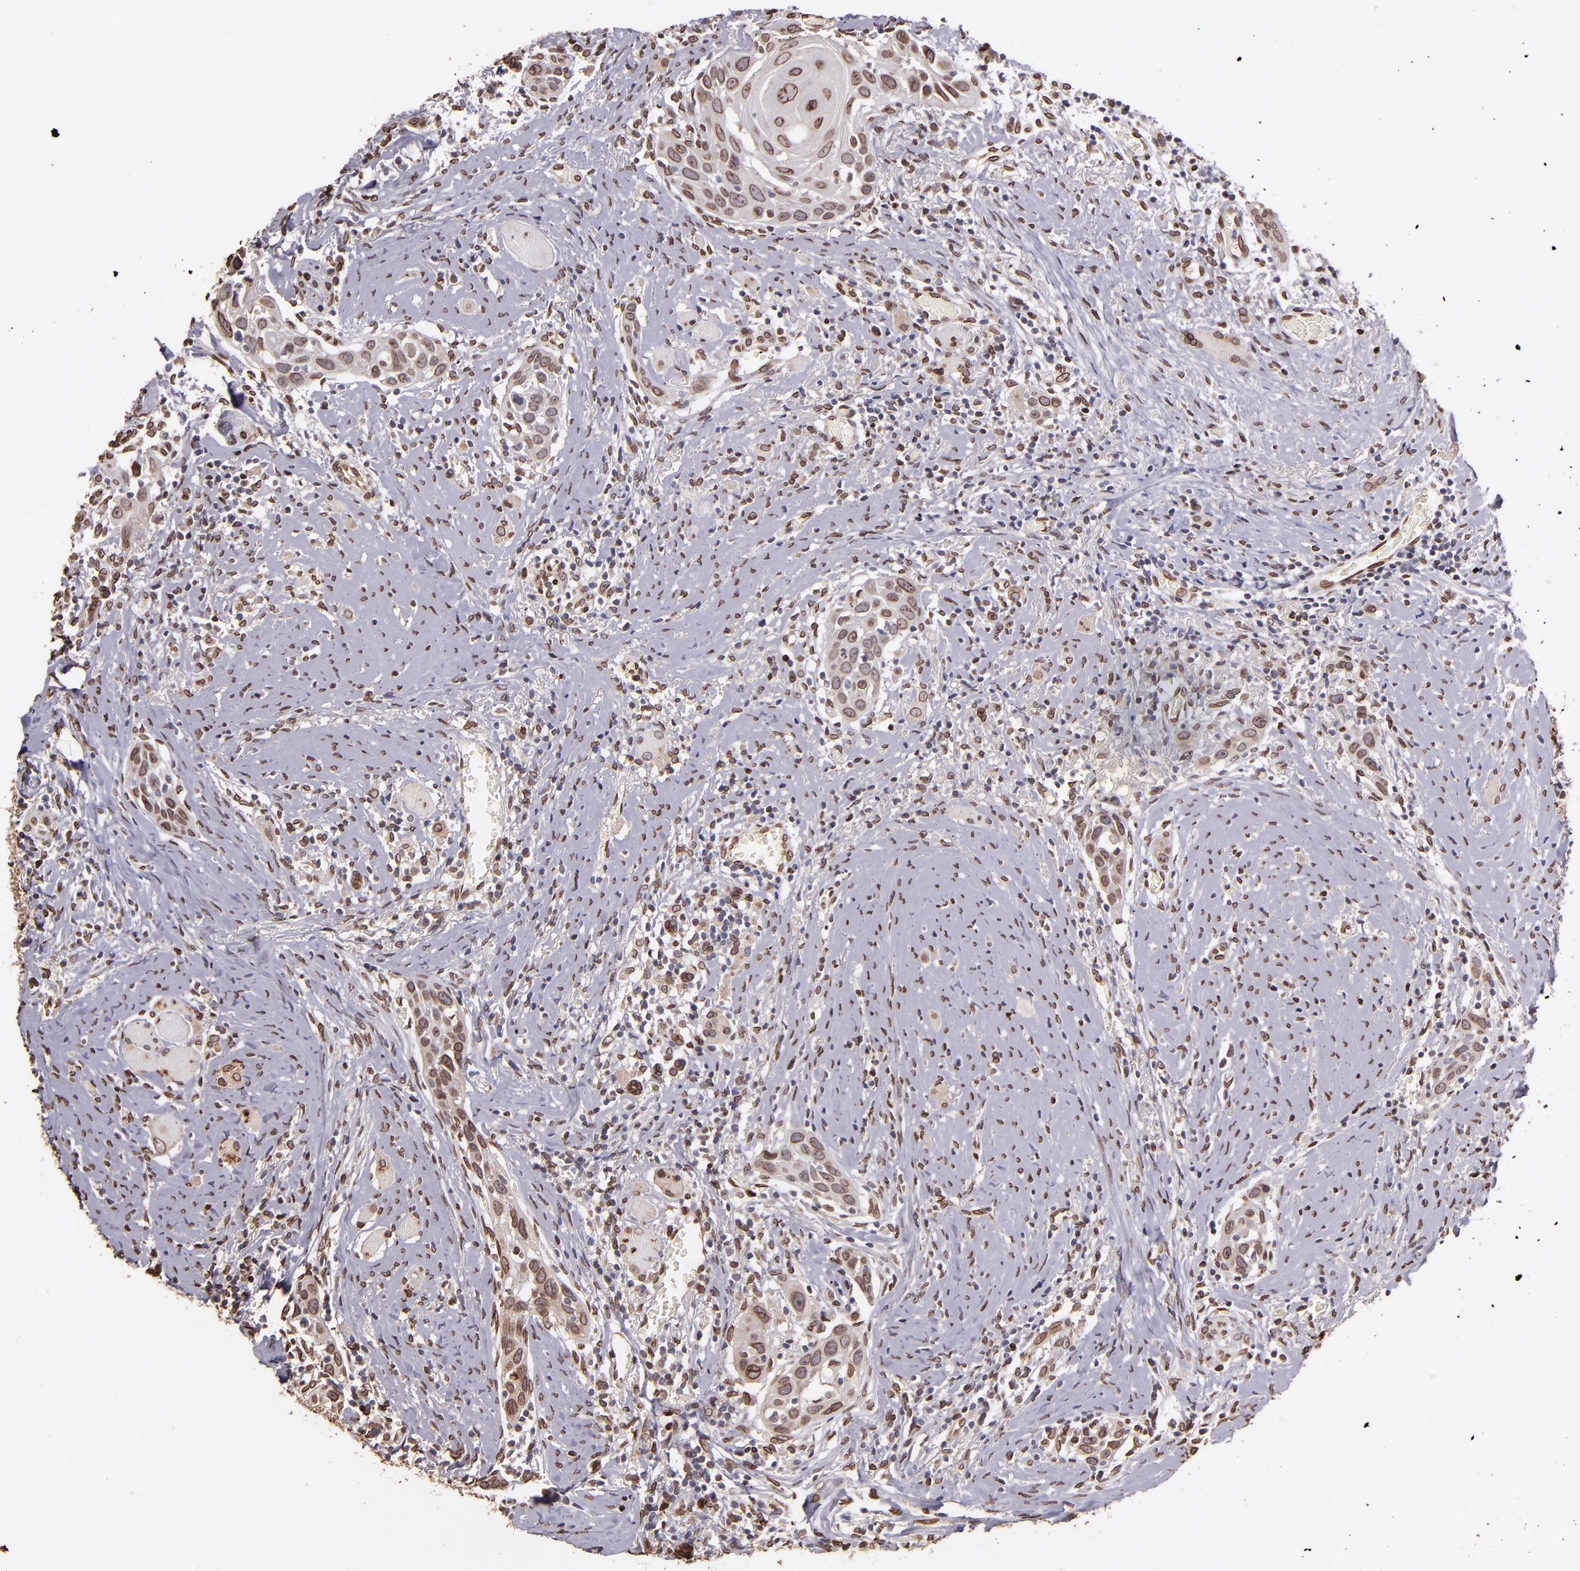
{"staining": {"intensity": "weak", "quantity": ">75%", "location": "cytoplasmic/membranous,nuclear"}, "tissue": "head and neck cancer", "cell_type": "Tumor cells", "image_type": "cancer", "snomed": [{"axis": "morphology", "description": "Squamous cell carcinoma, NOS"}, {"axis": "topography", "description": "Oral tissue"}, {"axis": "topography", "description": "Head-Neck"}], "caption": "Protein expression analysis of squamous cell carcinoma (head and neck) exhibits weak cytoplasmic/membranous and nuclear positivity in approximately >75% of tumor cells.", "gene": "PUM3", "patient": {"sex": "female", "age": 50}}